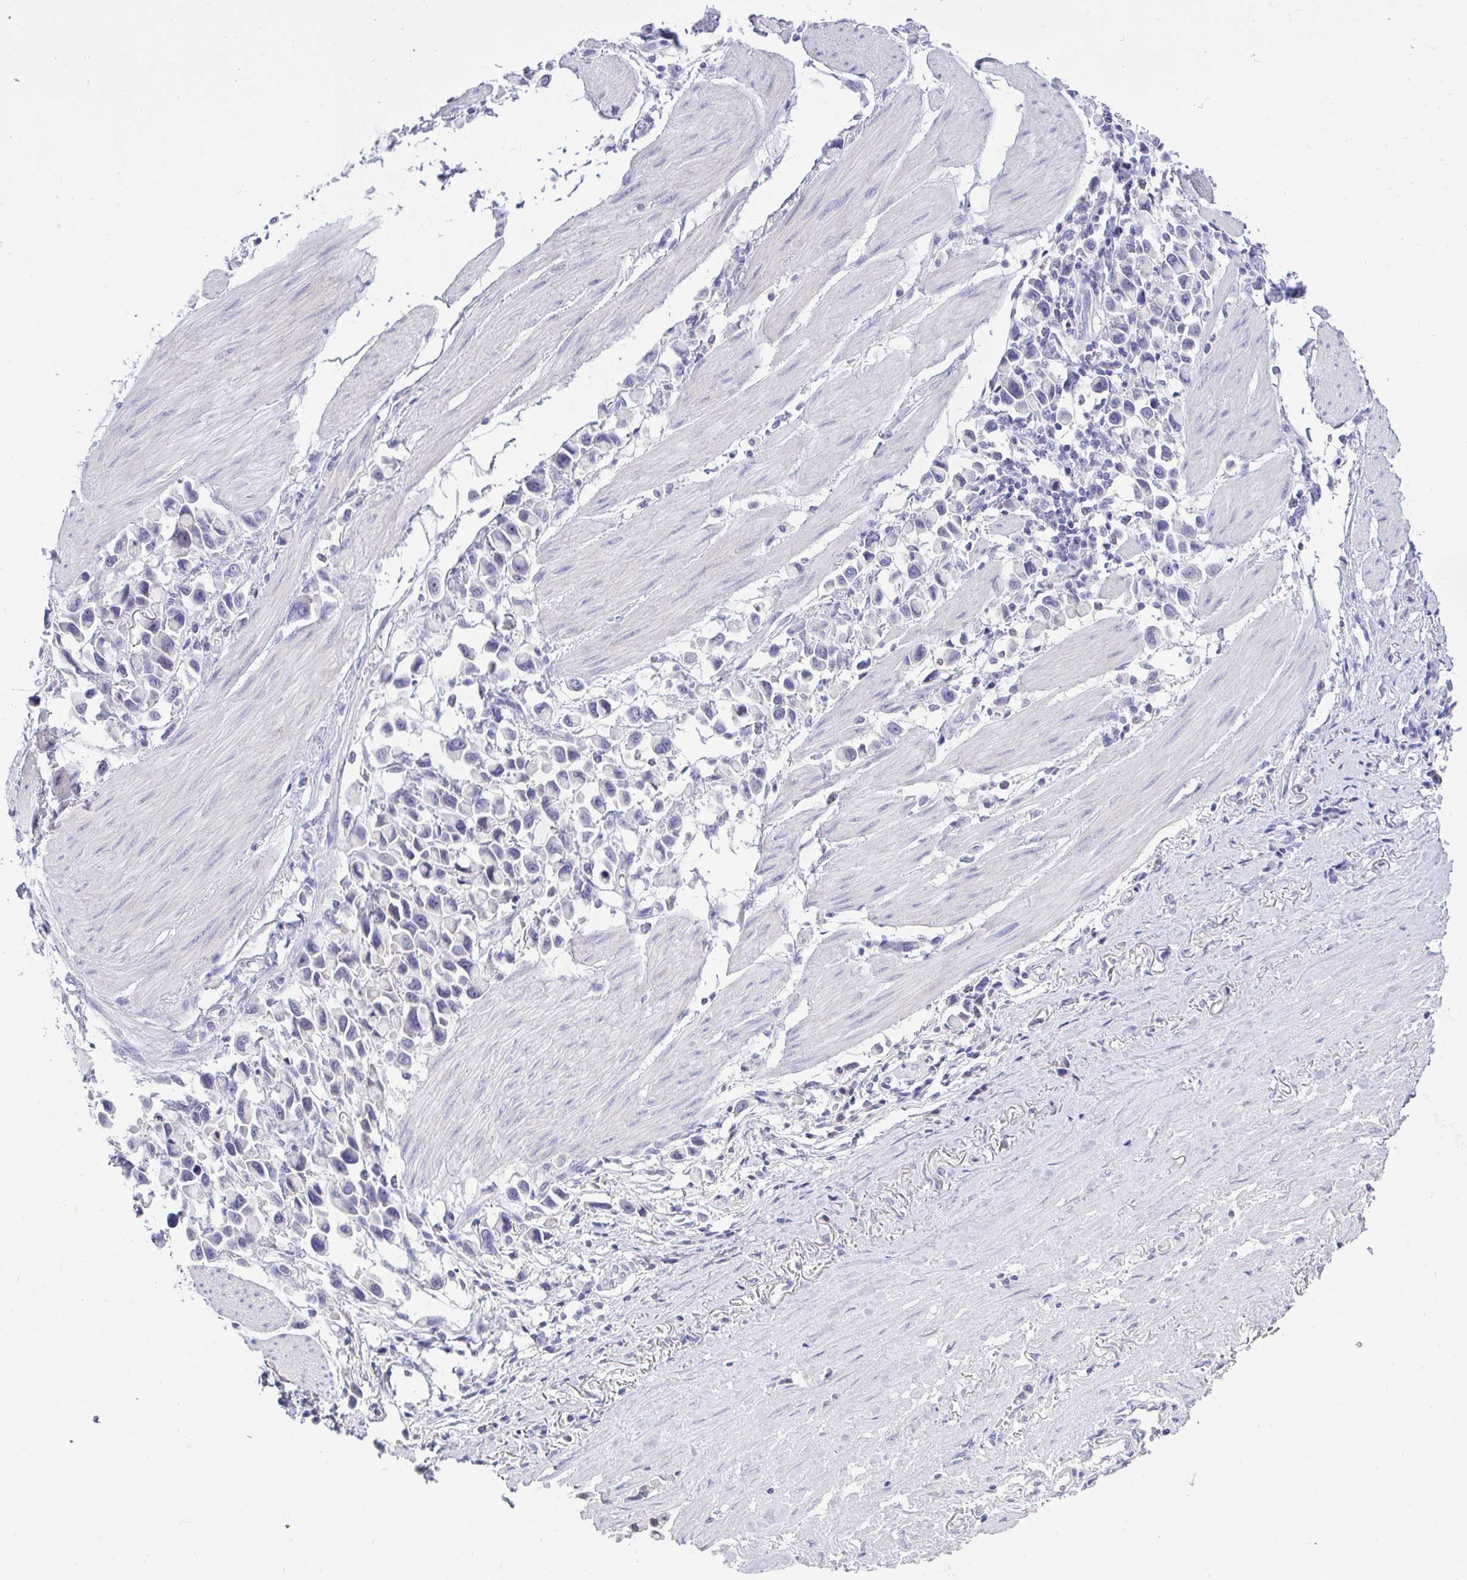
{"staining": {"intensity": "negative", "quantity": "none", "location": "none"}, "tissue": "stomach cancer", "cell_type": "Tumor cells", "image_type": "cancer", "snomed": [{"axis": "morphology", "description": "Adenocarcinoma, NOS"}, {"axis": "topography", "description": "Stomach"}], "caption": "DAB (3,3'-diaminobenzidine) immunohistochemical staining of adenocarcinoma (stomach) exhibits no significant expression in tumor cells. The staining was performed using DAB (3,3'-diaminobenzidine) to visualize the protein expression in brown, while the nuclei were stained in blue with hematoxylin (Magnification: 20x).", "gene": "TMCO5A", "patient": {"sex": "female", "age": 81}}